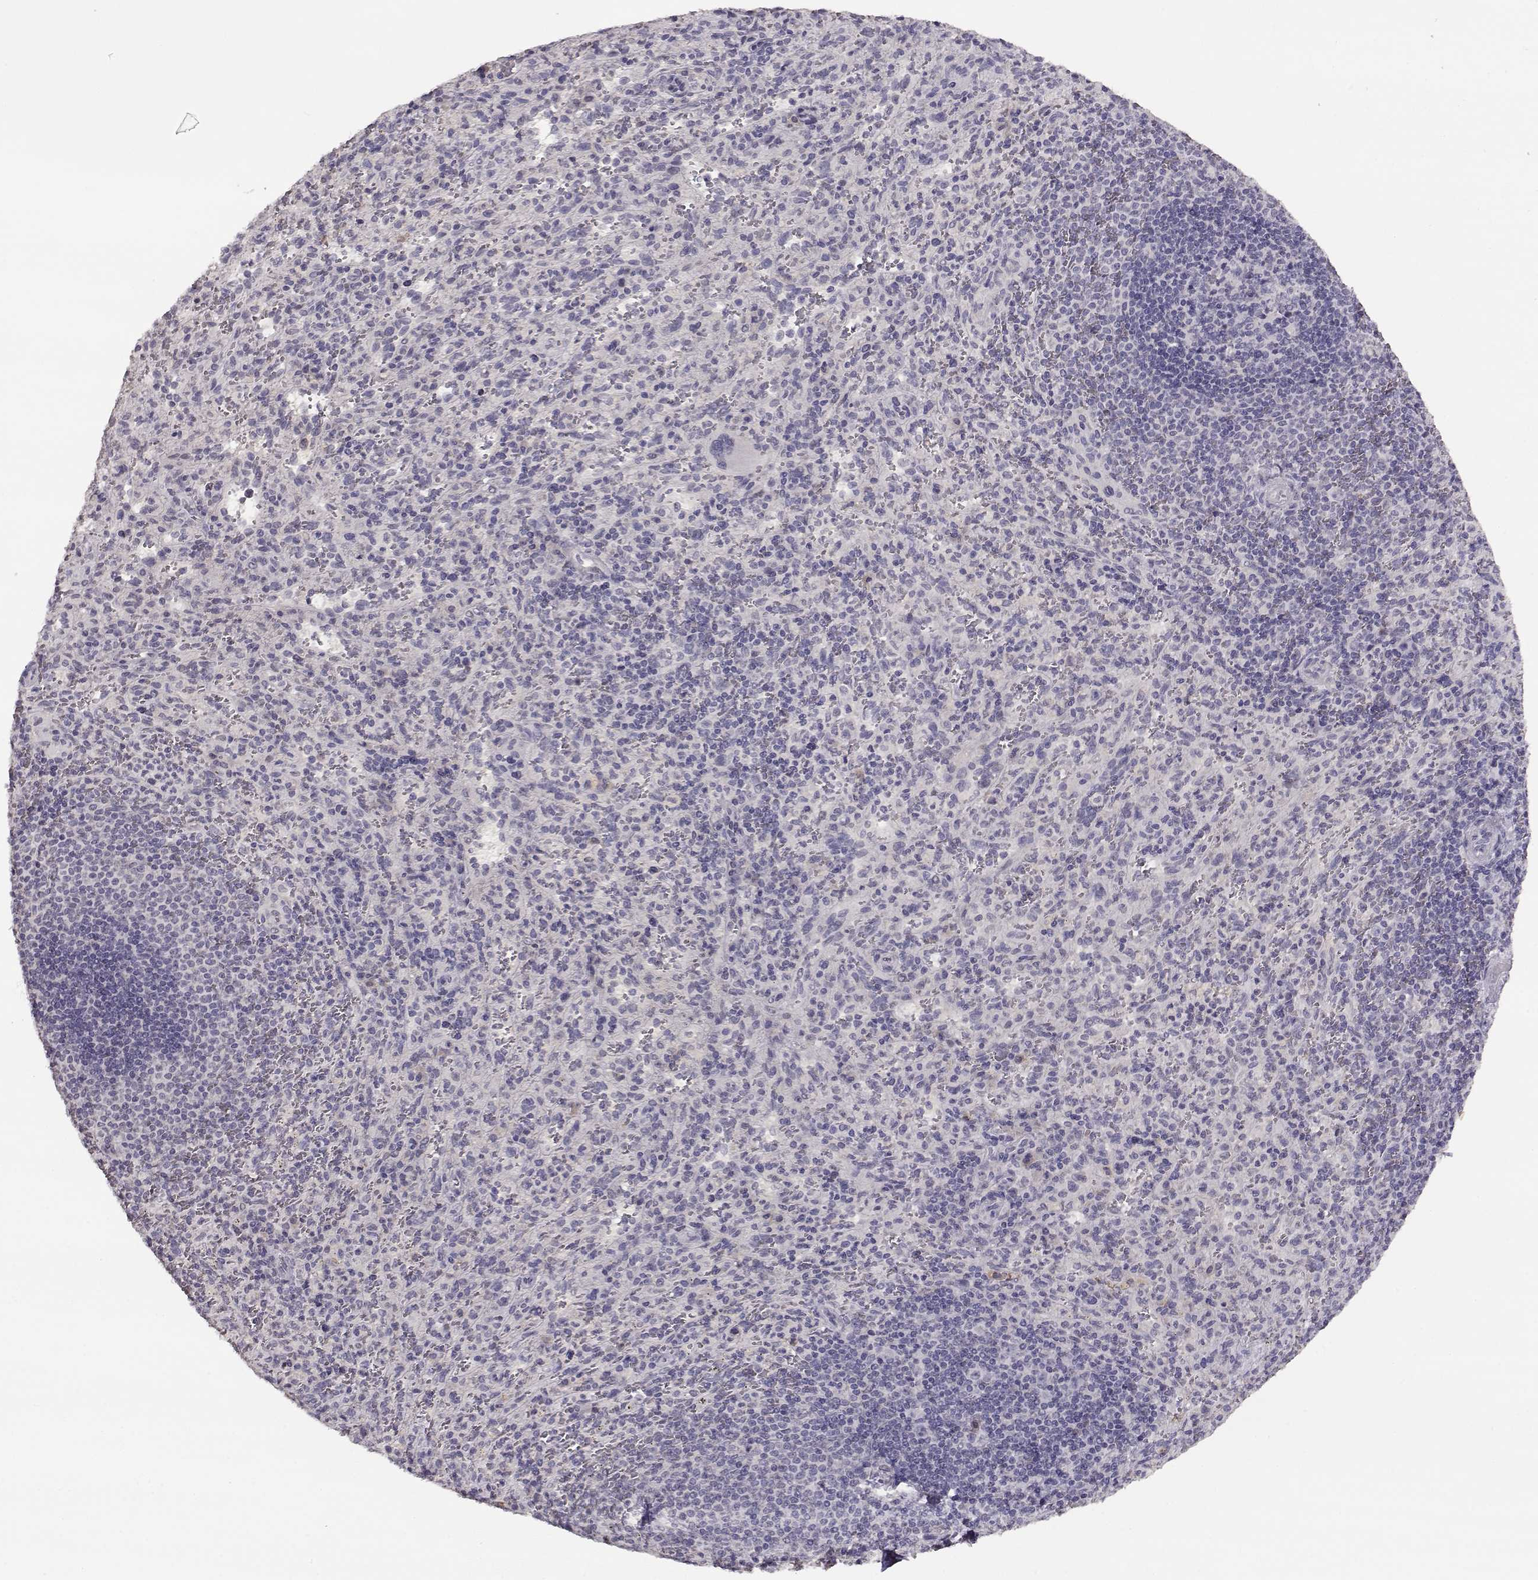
{"staining": {"intensity": "negative", "quantity": "none", "location": "none"}, "tissue": "spleen", "cell_type": "Cells in red pulp", "image_type": "normal", "snomed": [{"axis": "morphology", "description": "Normal tissue, NOS"}, {"axis": "topography", "description": "Spleen"}], "caption": "DAB immunohistochemical staining of normal human spleen reveals no significant staining in cells in red pulp. Nuclei are stained in blue.", "gene": "RHOXF2", "patient": {"sex": "male", "age": 57}}